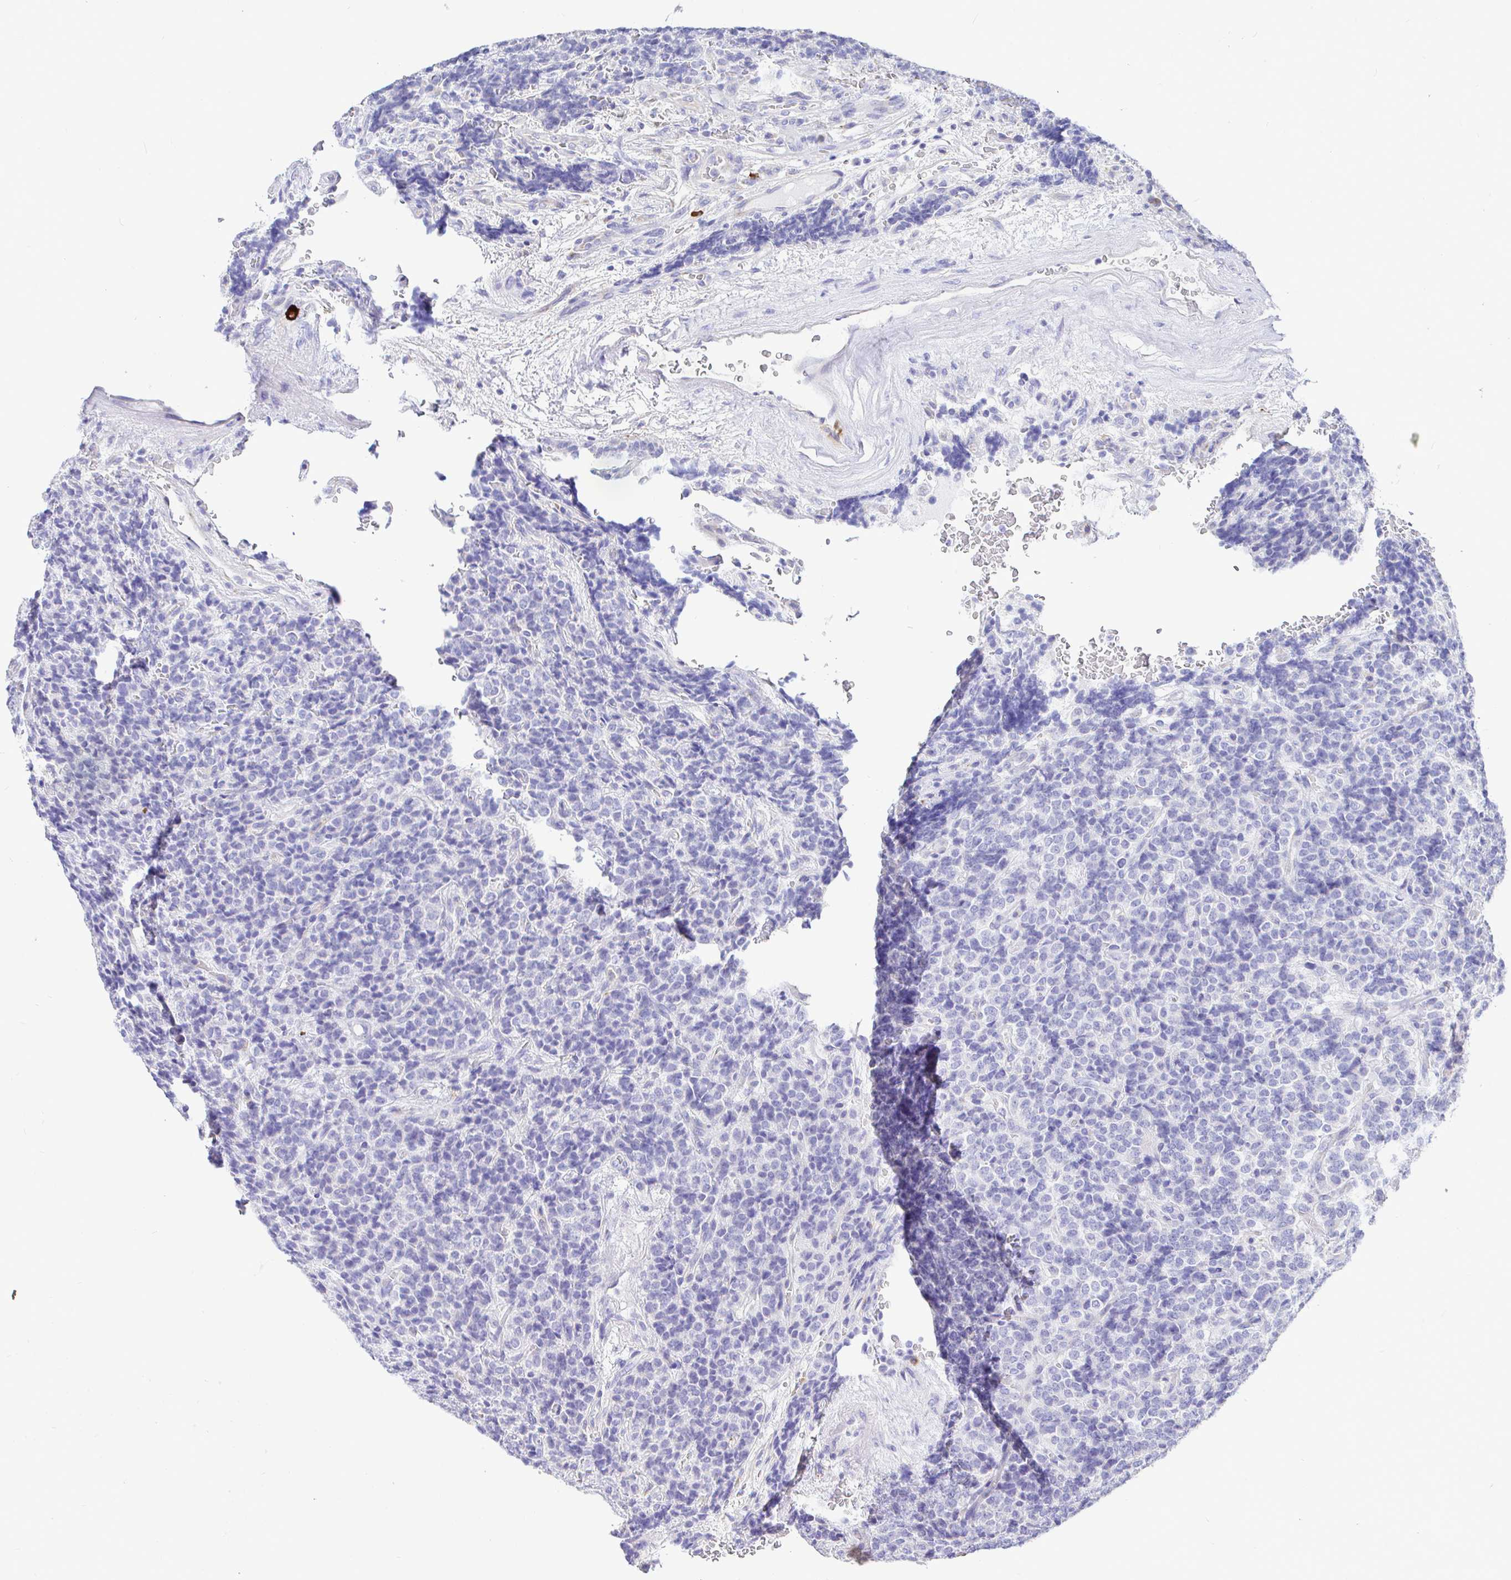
{"staining": {"intensity": "negative", "quantity": "none", "location": "none"}, "tissue": "carcinoid", "cell_type": "Tumor cells", "image_type": "cancer", "snomed": [{"axis": "morphology", "description": "Carcinoid, malignant, NOS"}, {"axis": "topography", "description": "Pancreas"}], "caption": "High magnification brightfield microscopy of malignant carcinoid stained with DAB (3,3'-diaminobenzidine) (brown) and counterstained with hematoxylin (blue): tumor cells show no significant staining. (Stains: DAB IHC with hematoxylin counter stain, Microscopy: brightfield microscopy at high magnification).", "gene": "CCDC62", "patient": {"sex": "male", "age": 36}}